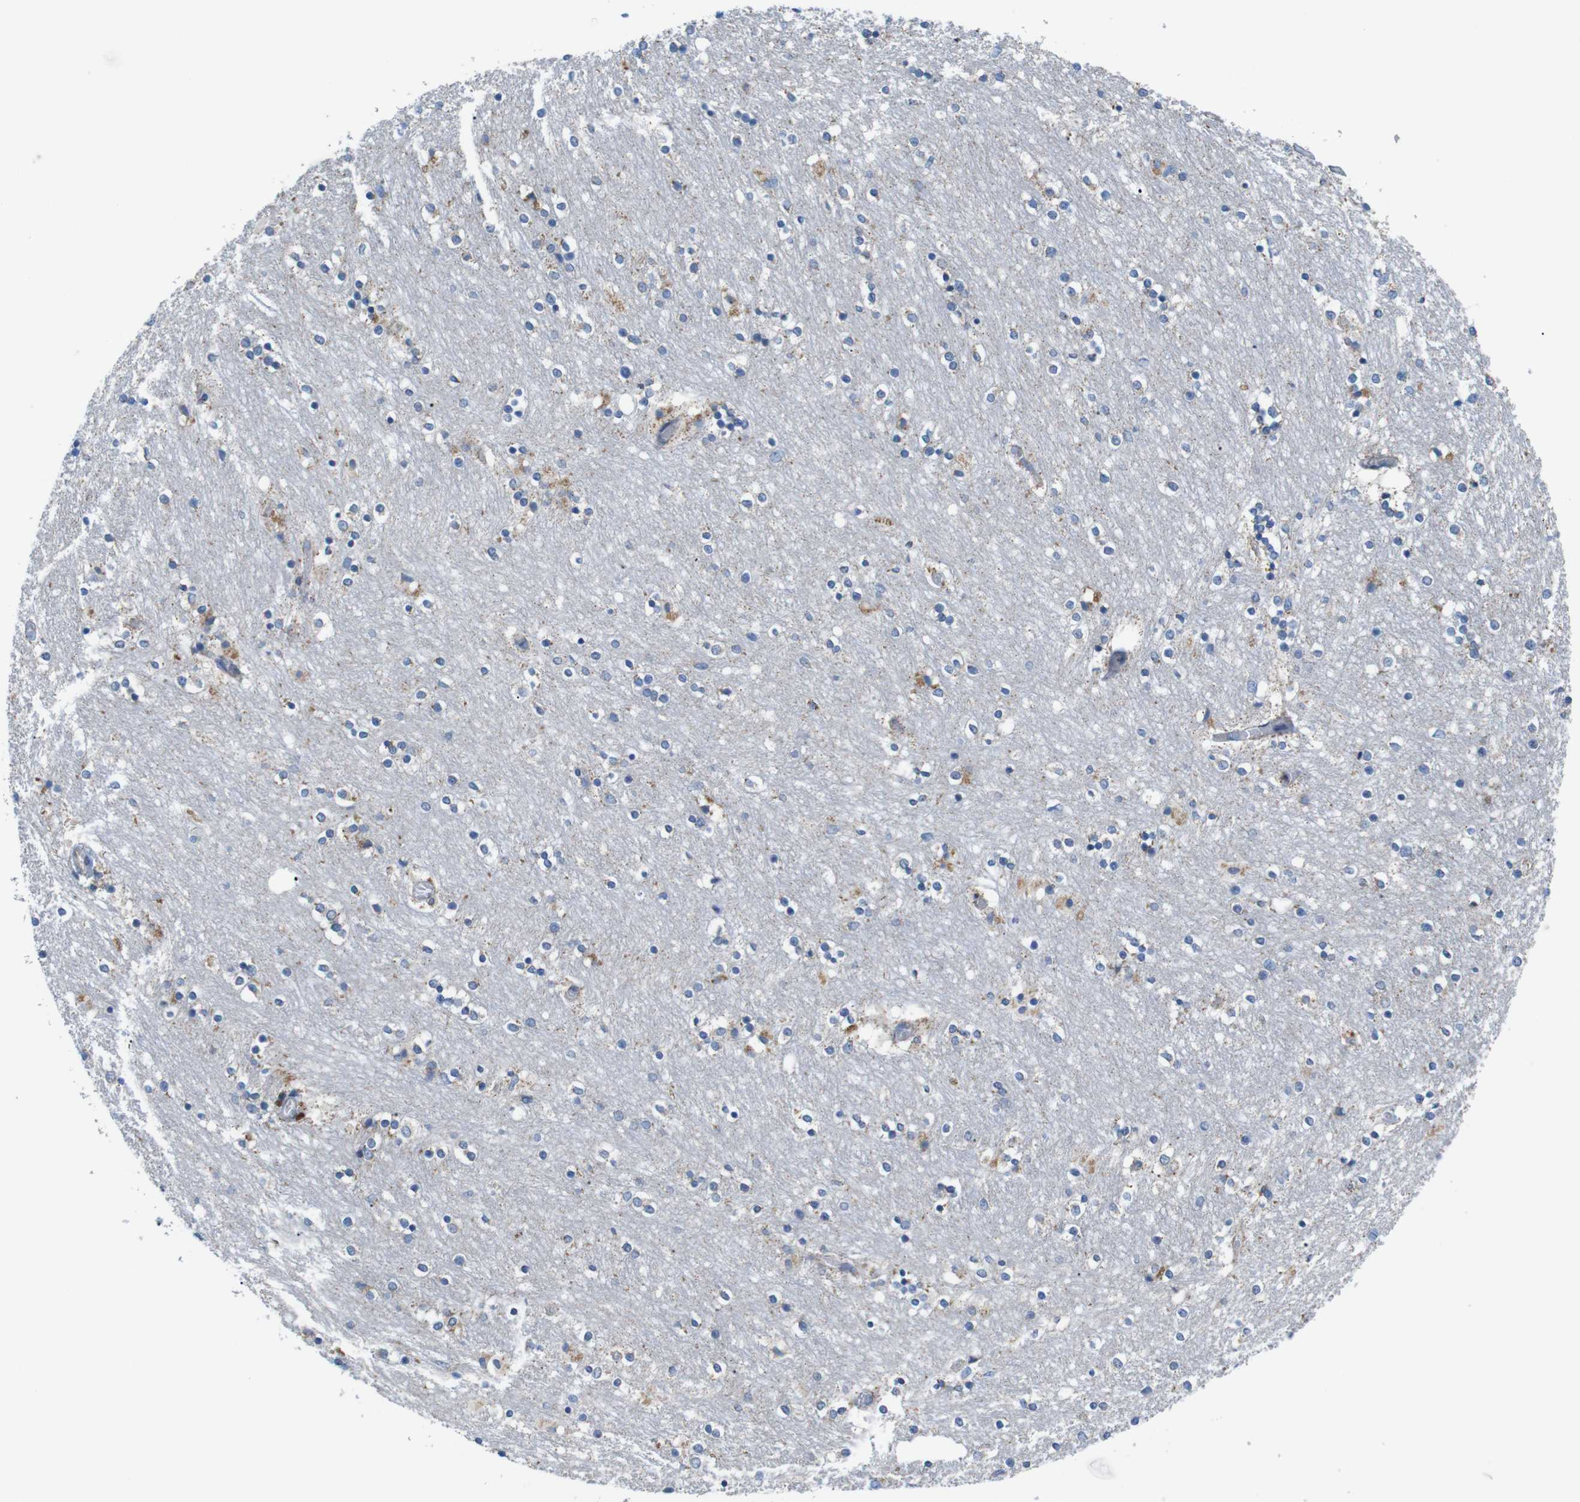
{"staining": {"intensity": "moderate", "quantity": "25%-75%", "location": "cytoplasmic/membranous"}, "tissue": "caudate", "cell_type": "Glial cells", "image_type": "normal", "snomed": [{"axis": "morphology", "description": "Normal tissue, NOS"}, {"axis": "topography", "description": "Lateral ventricle wall"}], "caption": "High-magnification brightfield microscopy of normal caudate stained with DAB (3,3'-diaminobenzidine) (brown) and counterstained with hematoxylin (blue). glial cells exhibit moderate cytoplasmic/membranous positivity is appreciated in approximately25%-75% of cells.", "gene": "F2RL1", "patient": {"sex": "female", "age": 54}}